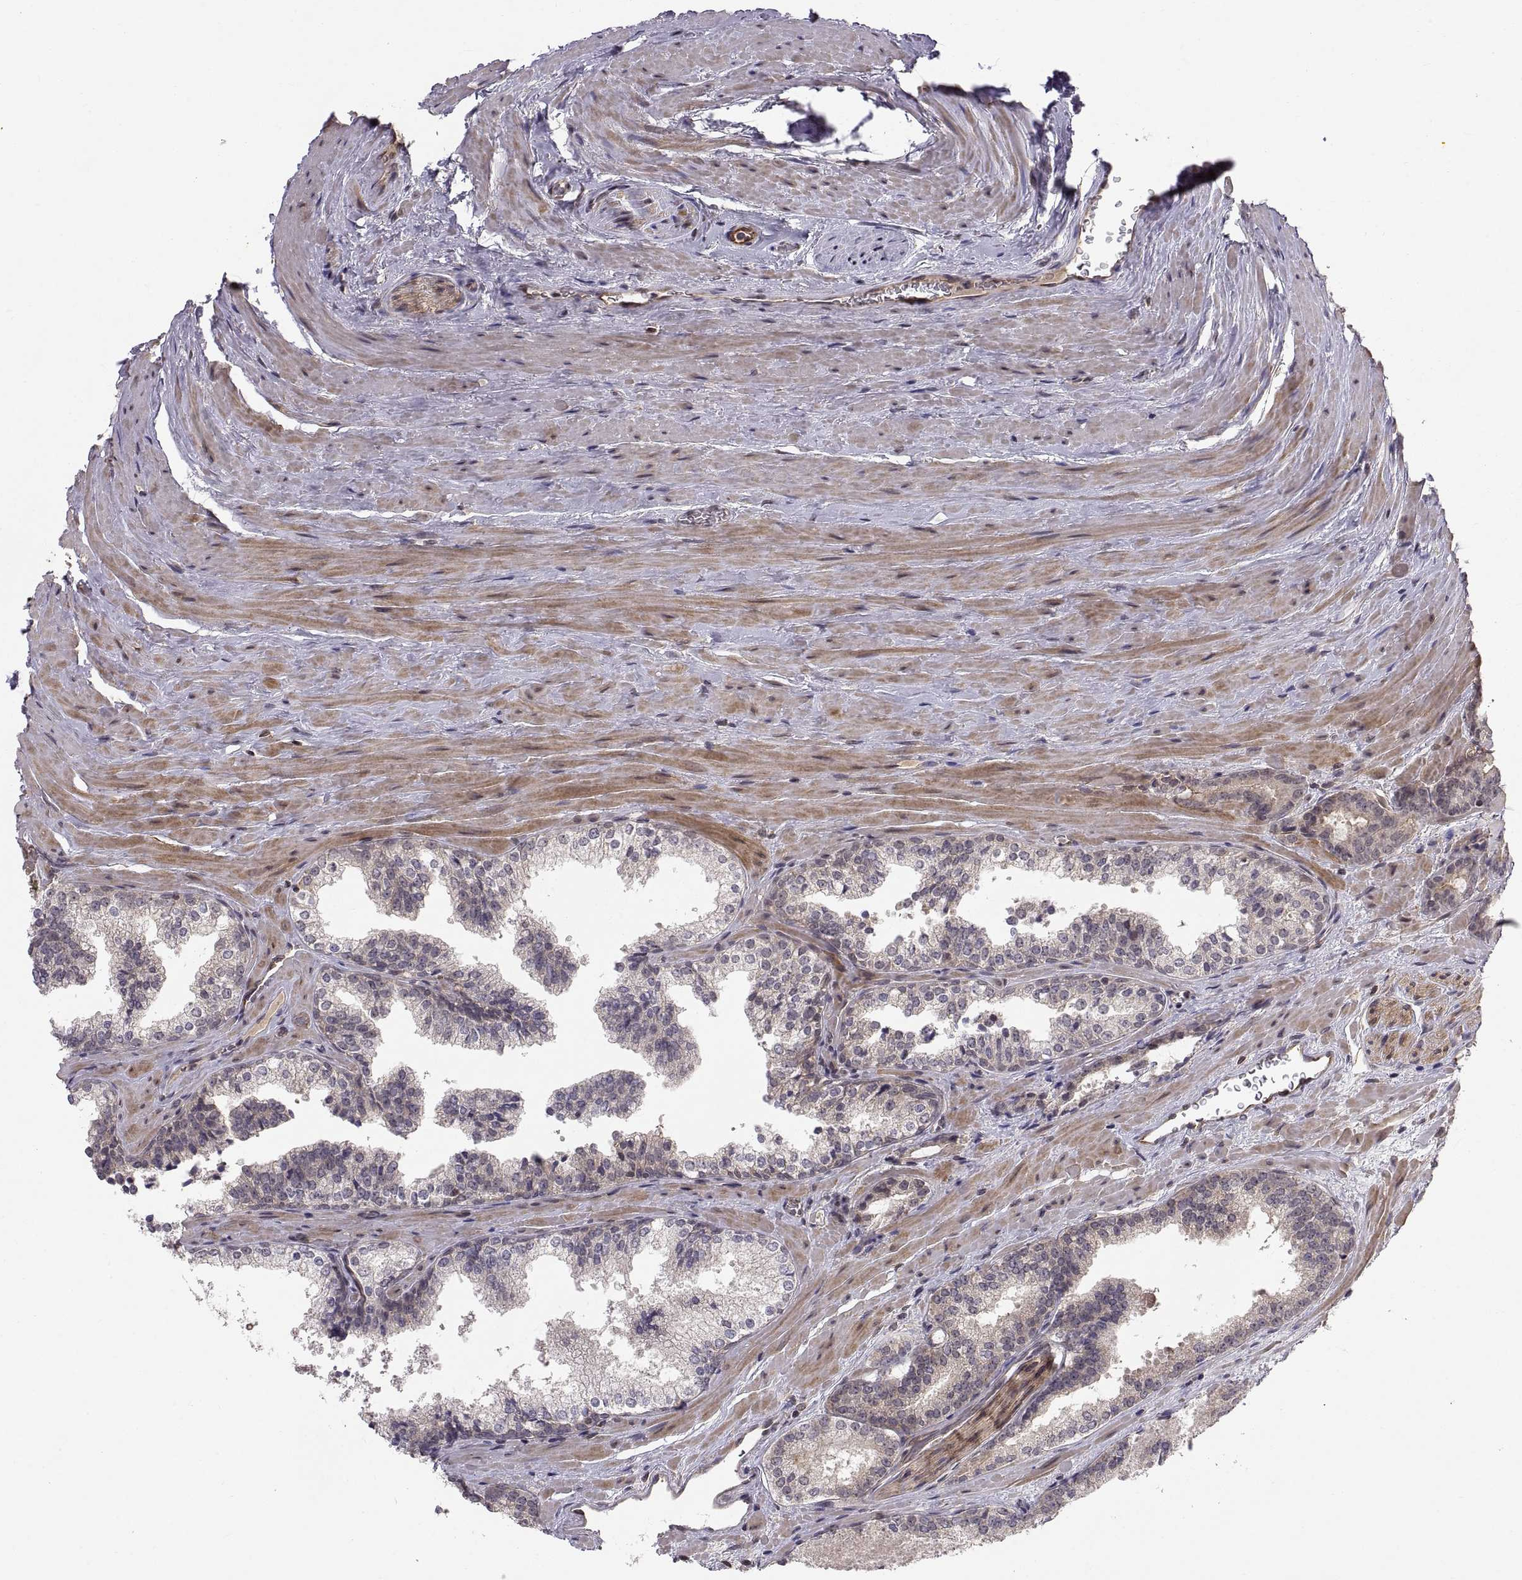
{"staining": {"intensity": "negative", "quantity": "none", "location": "none"}, "tissue": "prostate cancer", "cell_type": "Tumor cells", "image_type": "cancer", "snomed": [{"axis": "morphology", "description": "Adenocarcinoma, NOS"}, {"axis": "morphology", "description": "Adenocarcinoma, High grade"}, {"axis": "topography", "description": "Prostate"}], "caption": "An immunohistochemistry (IHC) micrograph of prostate cancer (high-grade adenocarcinoma) is shown. There is no staining in tumor cells of prostate cancer (high-grade adenocarcinoma).", "gene": "ABL2", "patient": {"sex": "male", "age": 62}}